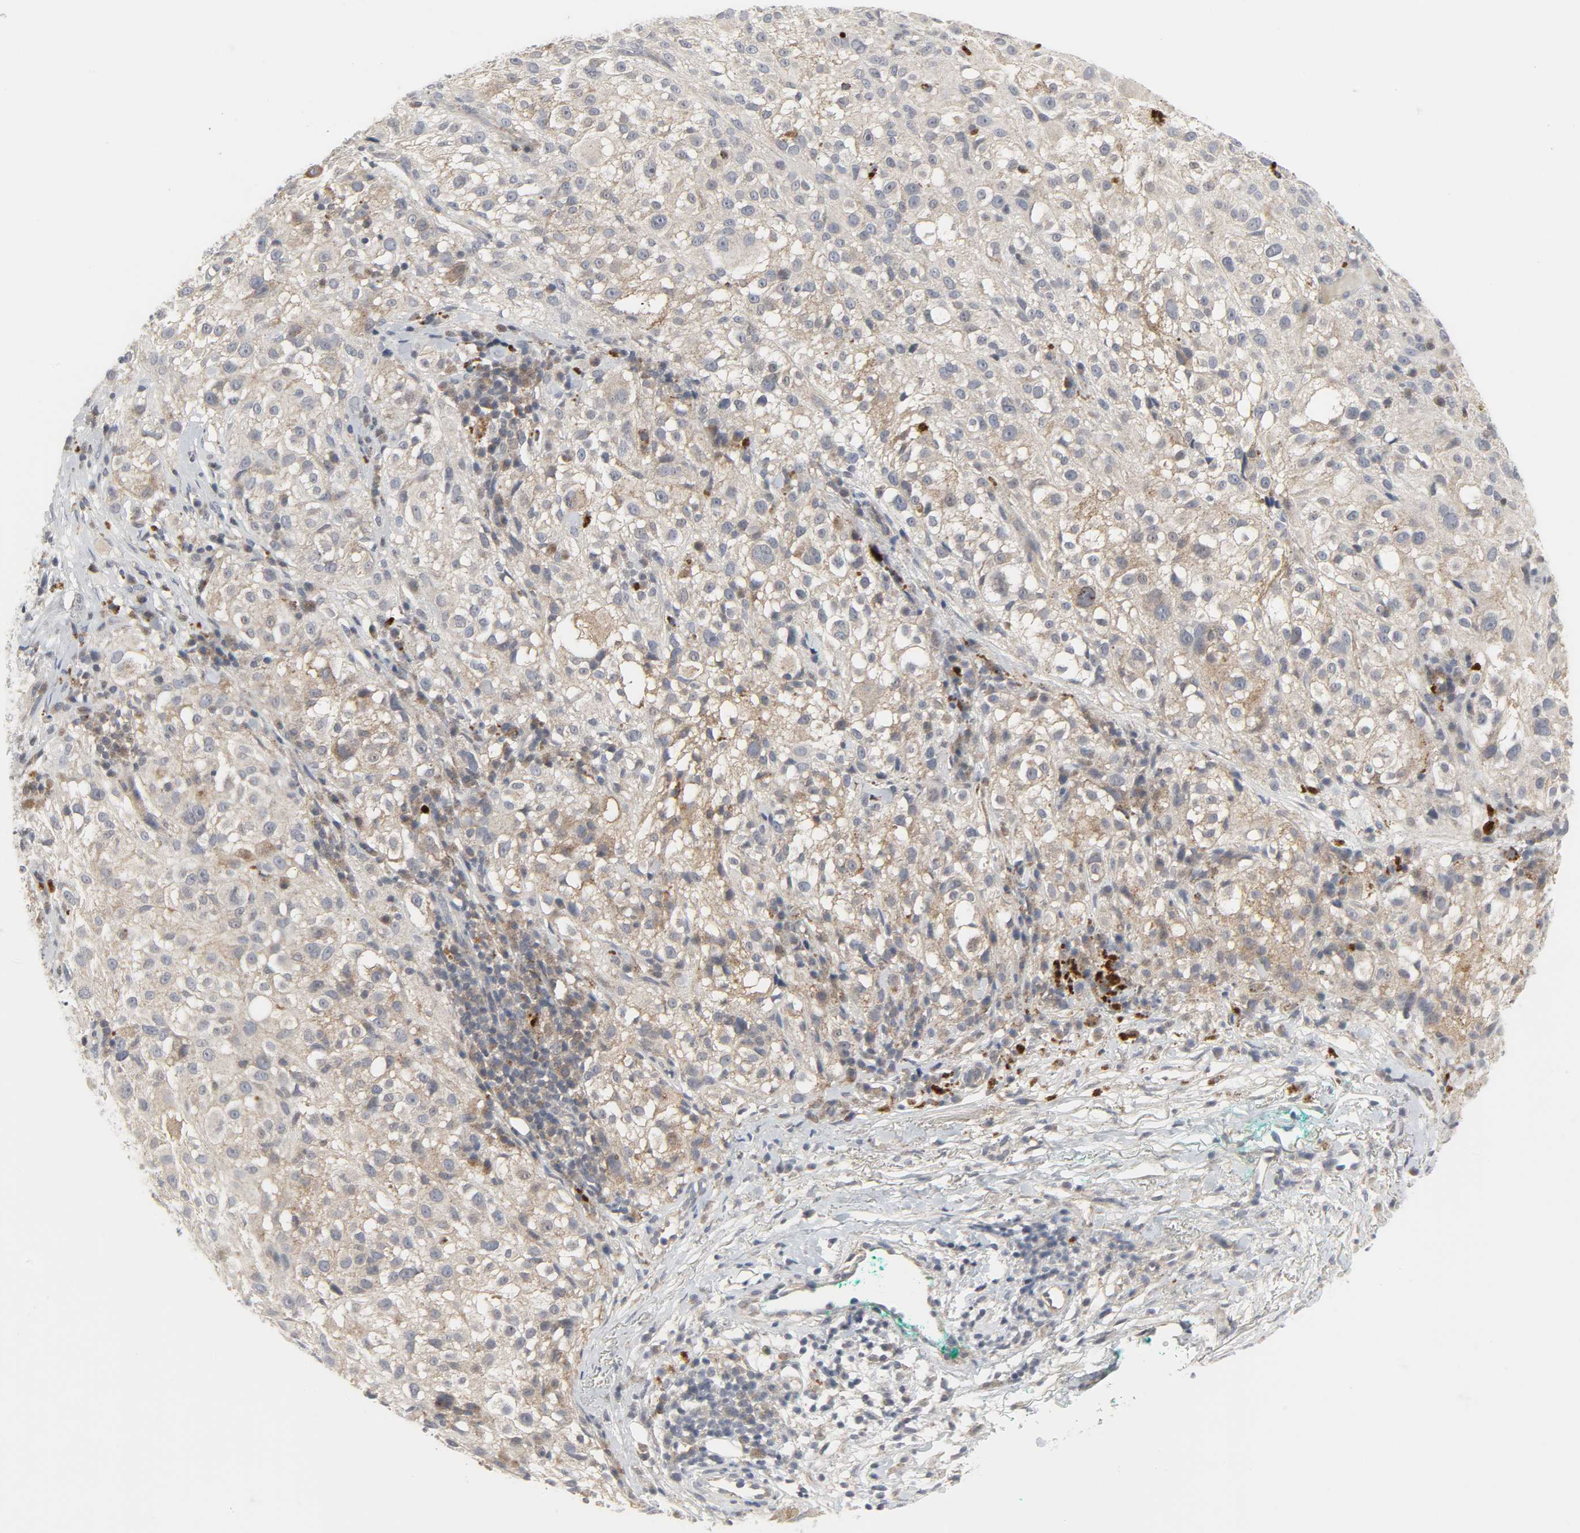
{"staining": {"intensity": "moderate", "quantity": ">75%", "location": "cytoplasmic/membranous"}, "tissue": "melanoma", "cell_type": "Tumor cells", "image_type": "cancer", "snomed": [{"axis": "morphology", "description": "Necrosis, NOS"}, {"axis": "morphology", "description": "Malignant melanoma, NOS"}, {"axis": "topography", "description": "Skin"}], "caption": "About >75% of tumor cells in malignant melanoma reveal moderate cytoplasmic/membranous protein expression as visualized by brown immunohistochemical staining.", "gene": "CLIP1", "patient": {"sex": "female", "age": 87}}